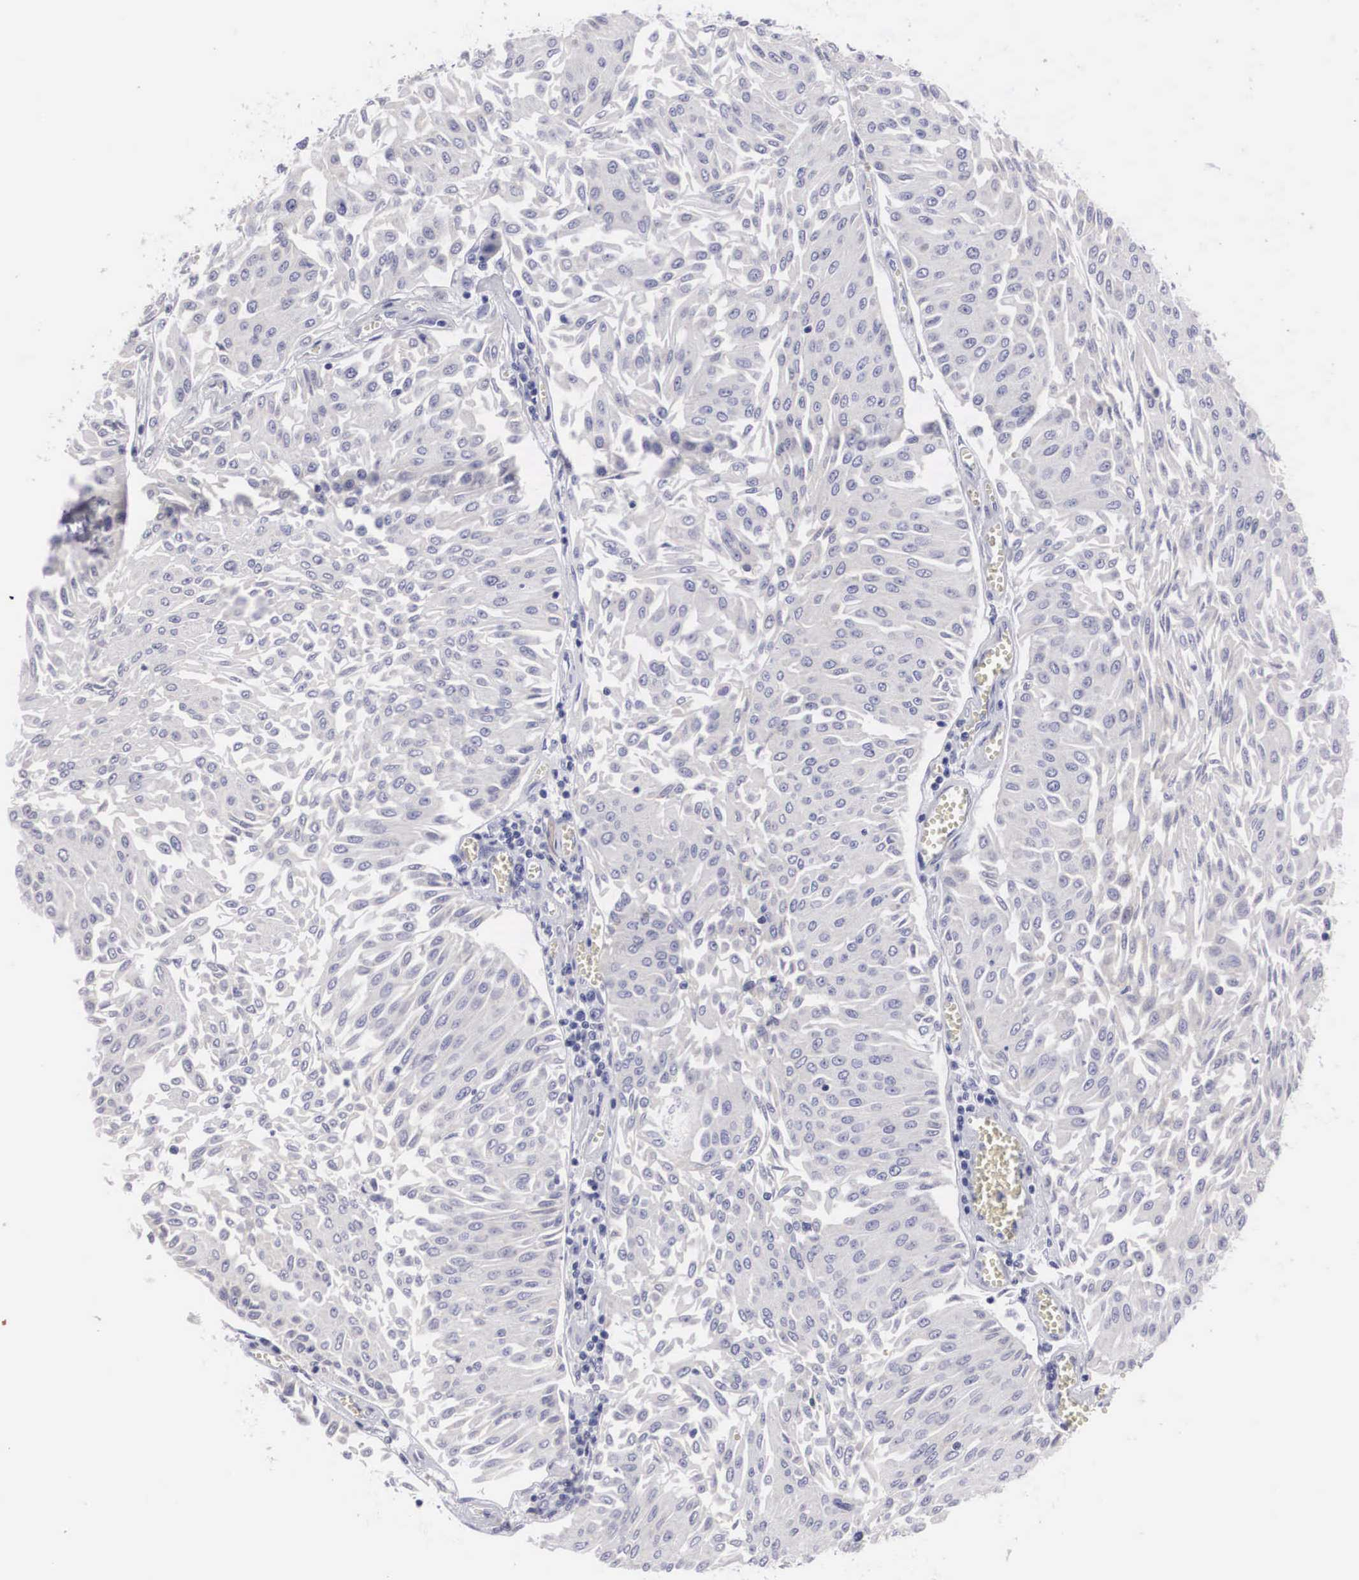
{"staining": {"intensity": "negative", "quantity": "none", "location": "none"}, "tissue": "urothelial cancer", "cell_type": "Tumor cells", "image_type": "cancer", "snomed": [{"axis": "morphology", "description": "Urothelial carcinoma, Low grade"}, {"axis": "topography", "description": "Urinary bladder"}], "caption": "Human low-grade urothelial carcinoma stained for a protein using IHC displays no positivity in tumor cells.", "gene": "ARMCX3", "patient": {"sex": "male", "age": 86}}